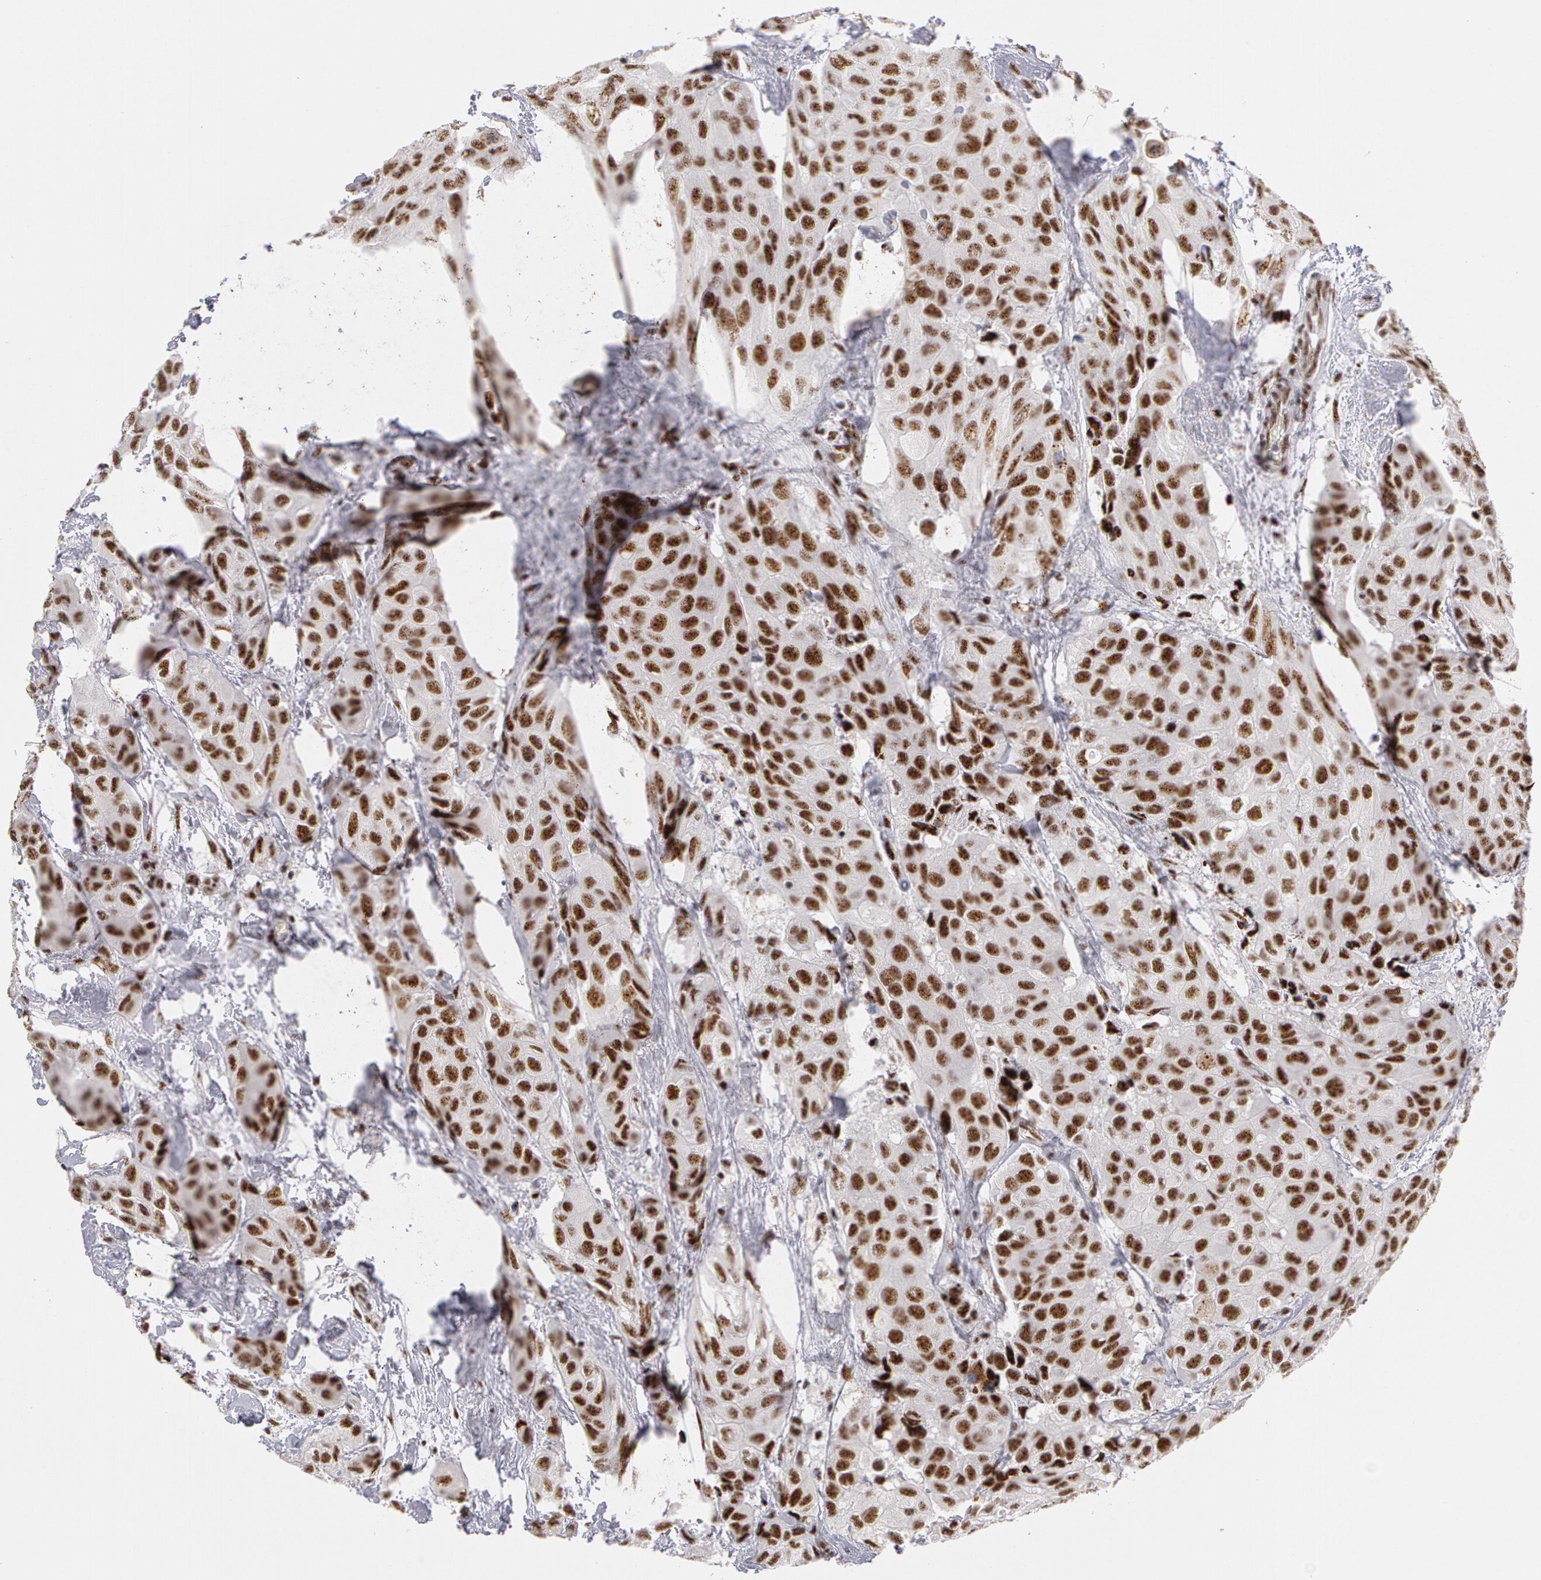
{"staining": {"intensity": "moderate", "quantity": ">75%", "location": "nuclear"}, "tissue": "breast cancer", "cell_type": "Tumor cells", "image_type": "cancer", "snomed": [{"axis": "morphology", "description": "Duct carcinoma"}, {"axis": "topography", "description": "Breast"}], "caption": "This histopathology image demonstrates IHC staining of human intraductal carcinoma (breast), with medium moderate nuclear staining in about >75% of tumor cells.", "gene": "PNN", "patient": {"sex": "female", "age": 68}}